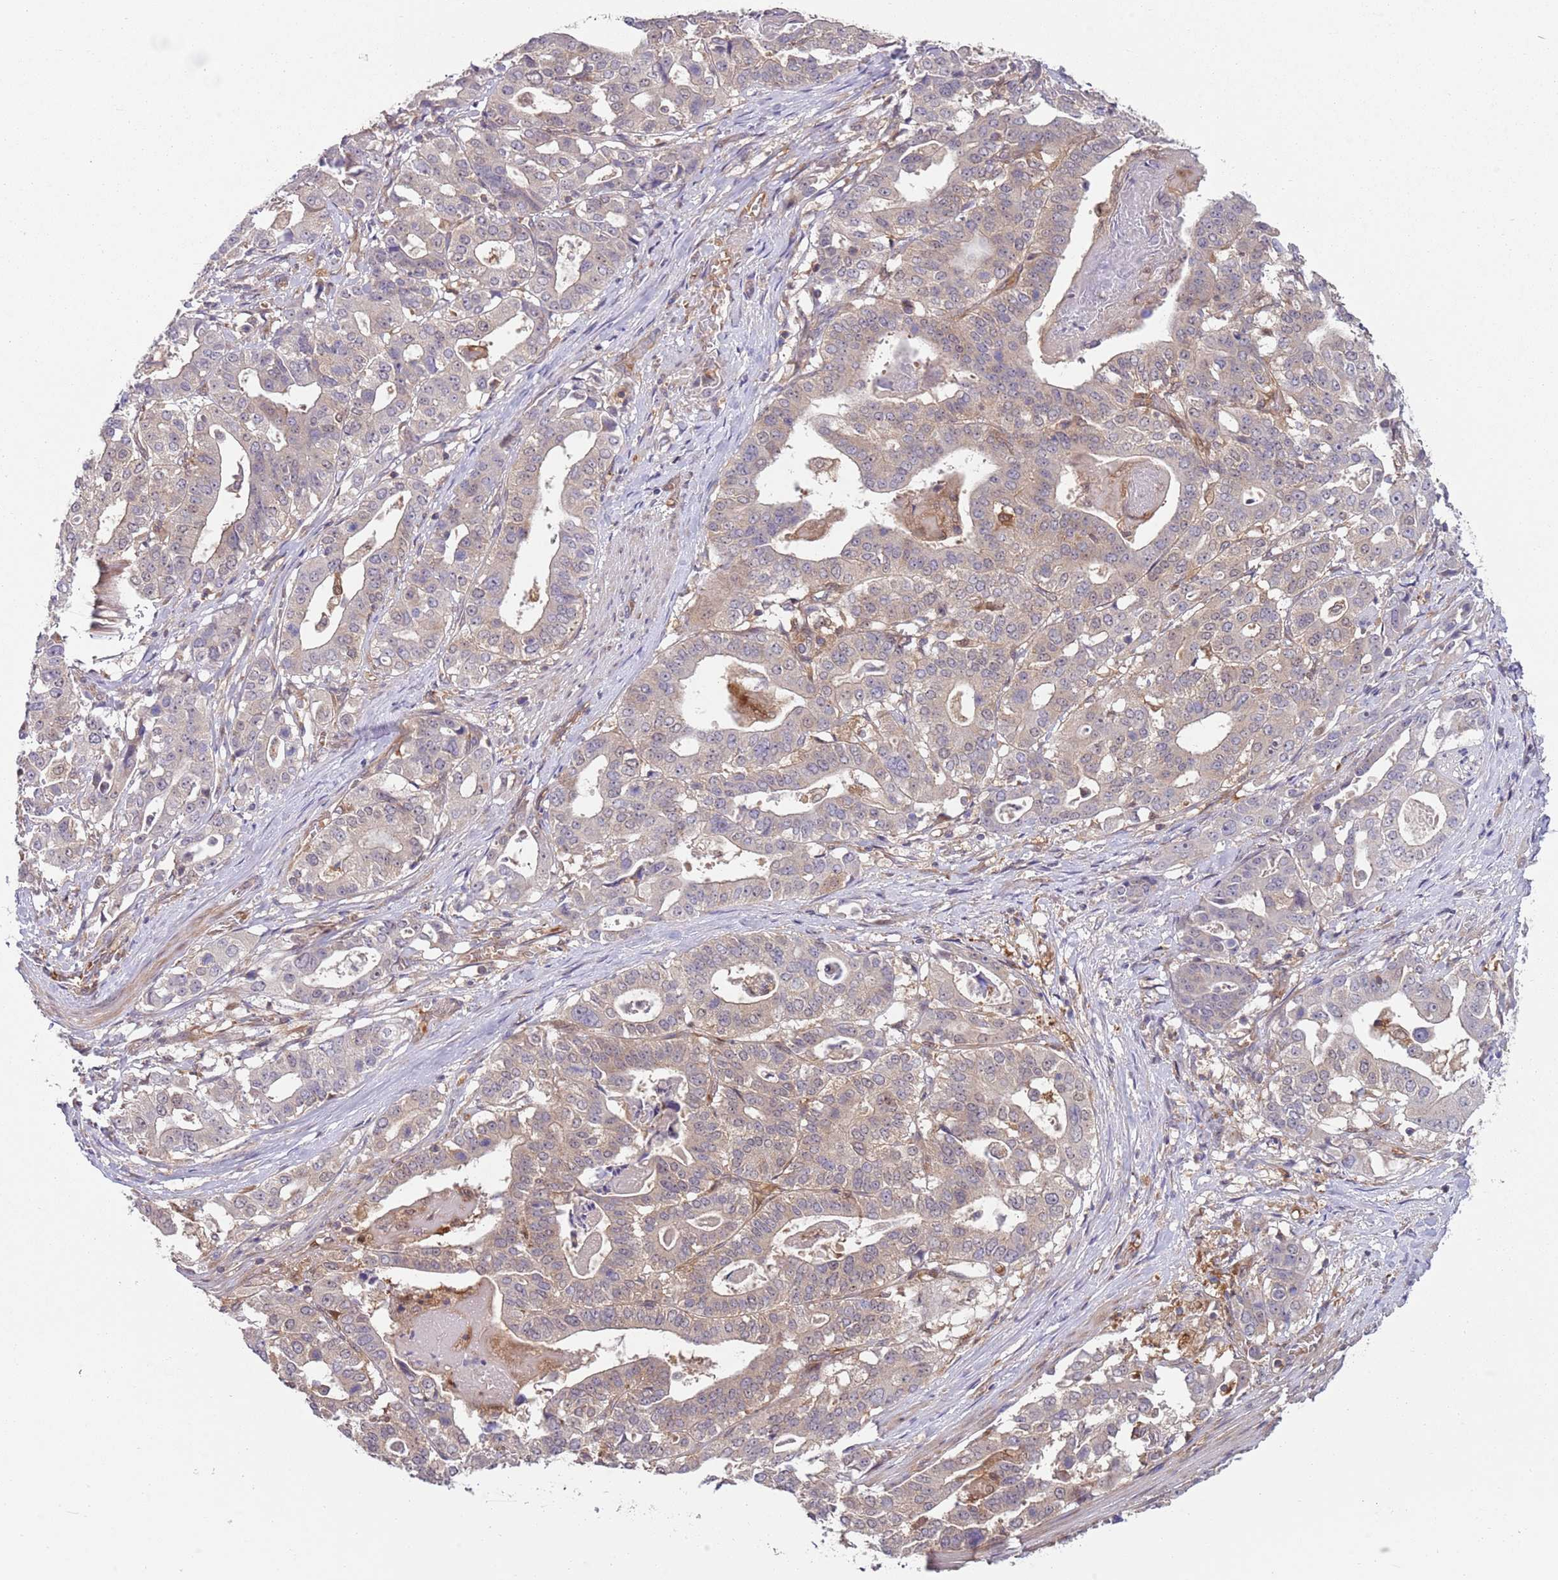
{"staining": {"intensity": "weak", "quantity": "25%-75%", "location": "cytoplasmic/membranous"}, "tissue": "stomach cancer", "cell_type": "Tumor cells", "image_type": "cancer", "snomed": [{"axis": "morphology", "description": "Adenocarcinoma, NOS"}, {"axis": "topography", "description": "Stomach"}], "caption": "Immunohistochemistry of stomach adenocarcinoma exhibits low levels of weak cytoplasmic/membranous staining in approximately 25%-75% of tumor cells.", "gene": "GGA1", "patient": {"sex": "male", "age": 48}}